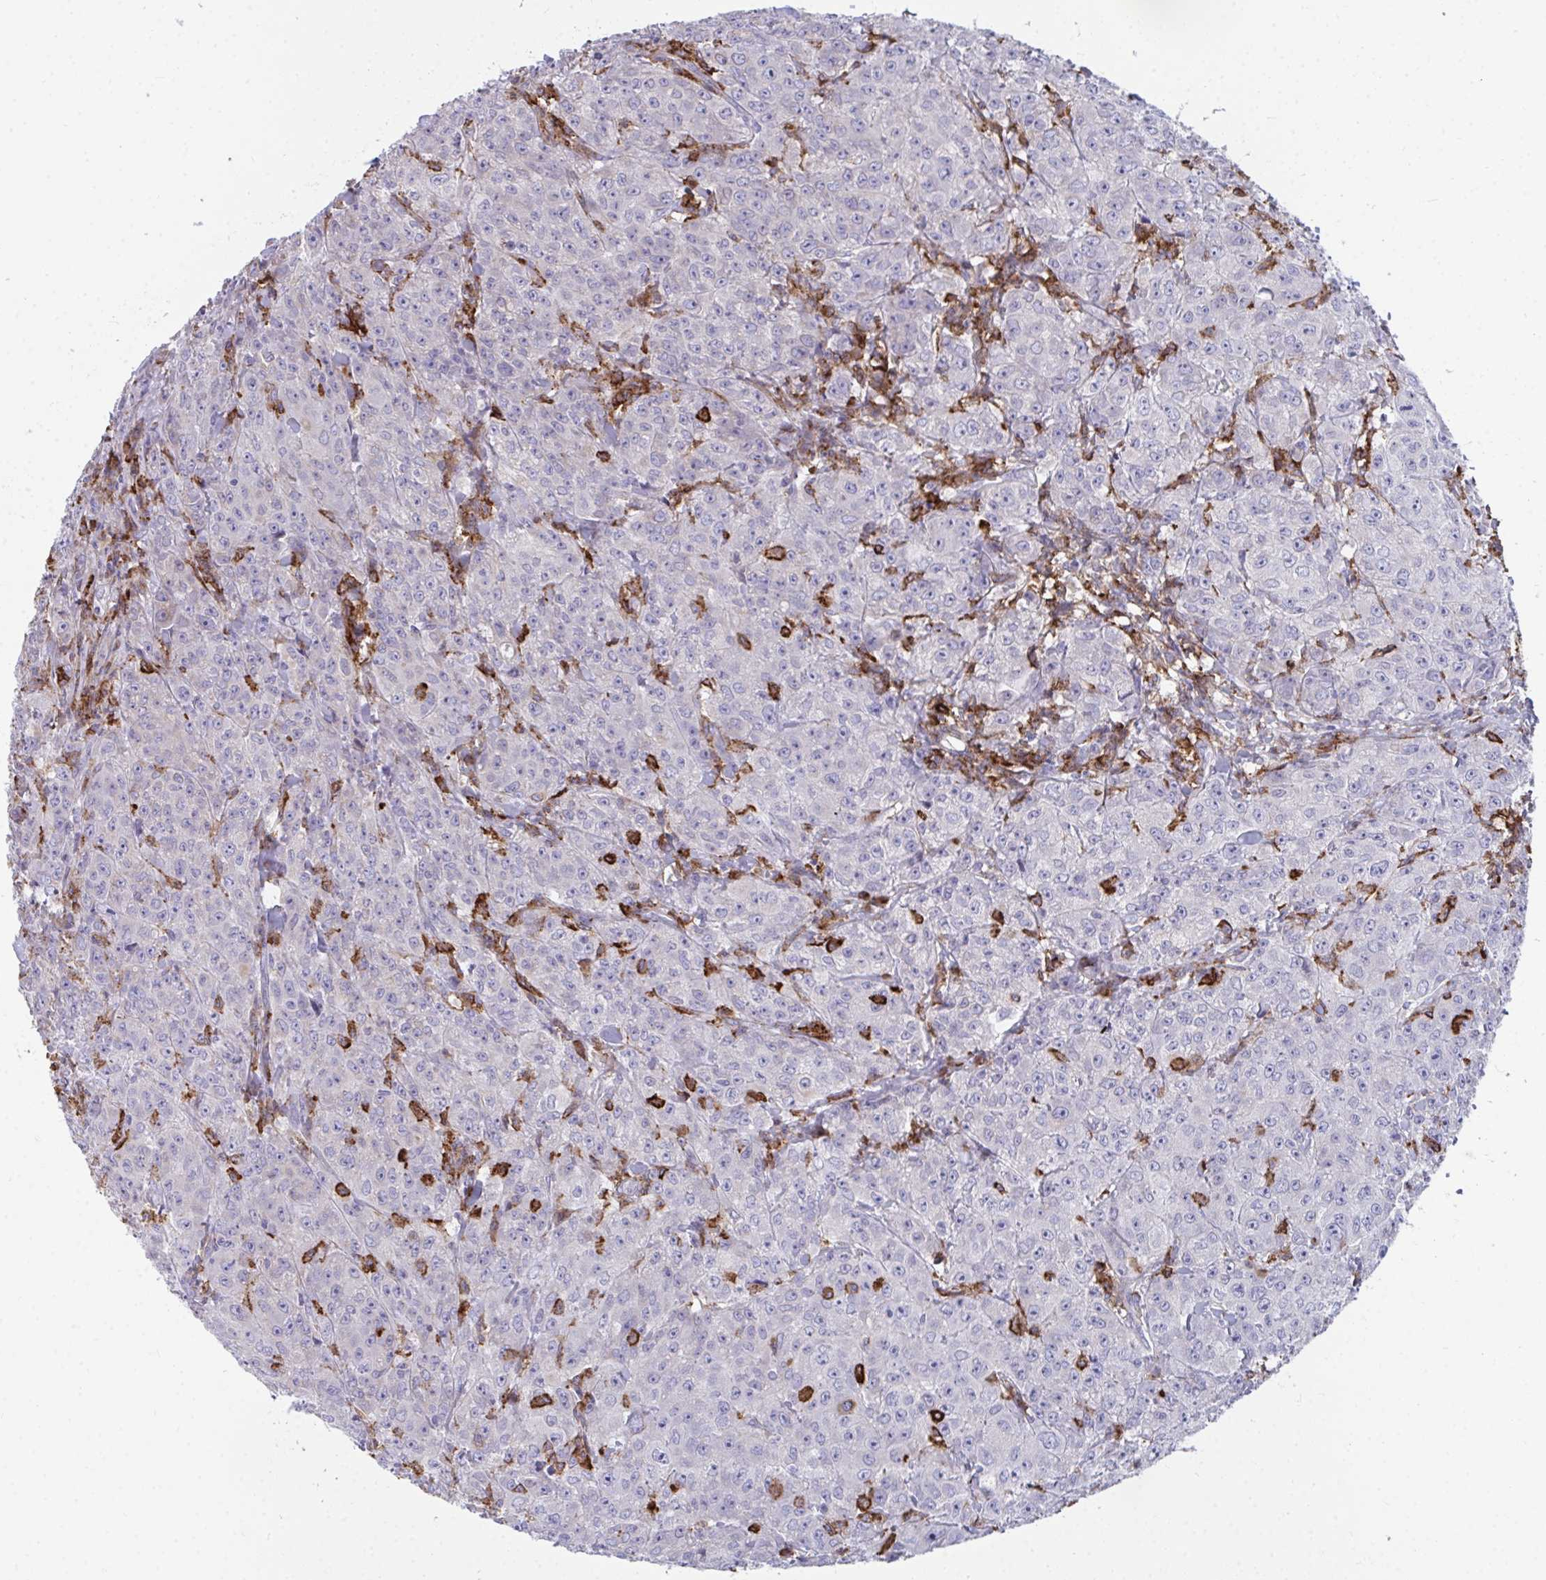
{"staining": {"intensity": "negative", "quantity": "none", "location": "none"}, "tissue": "breast cancer", "cell_type": "Tumor cells", "image_type": "cancer", "snomed": [{"axis": "morphology", "description": "Normal tissue, NOS"}, {"axis": "morphology", "description": "Duct carcinoma"}, {"axis": "topography", "description": "Breast"}], "caption": "Immunohistochemistry photomicrograph of breast cancer stained for a protein (brown), which exhibits no staining in tumor cells. Brightfield microscopy of immunohistochemistry stained with DAB (3,3'-diaminobenzidine) (brown) and hematoxylin (blue), captured at high magnification.", "gene": "CD163", "patient": {"sex": "female", "age": 43}}